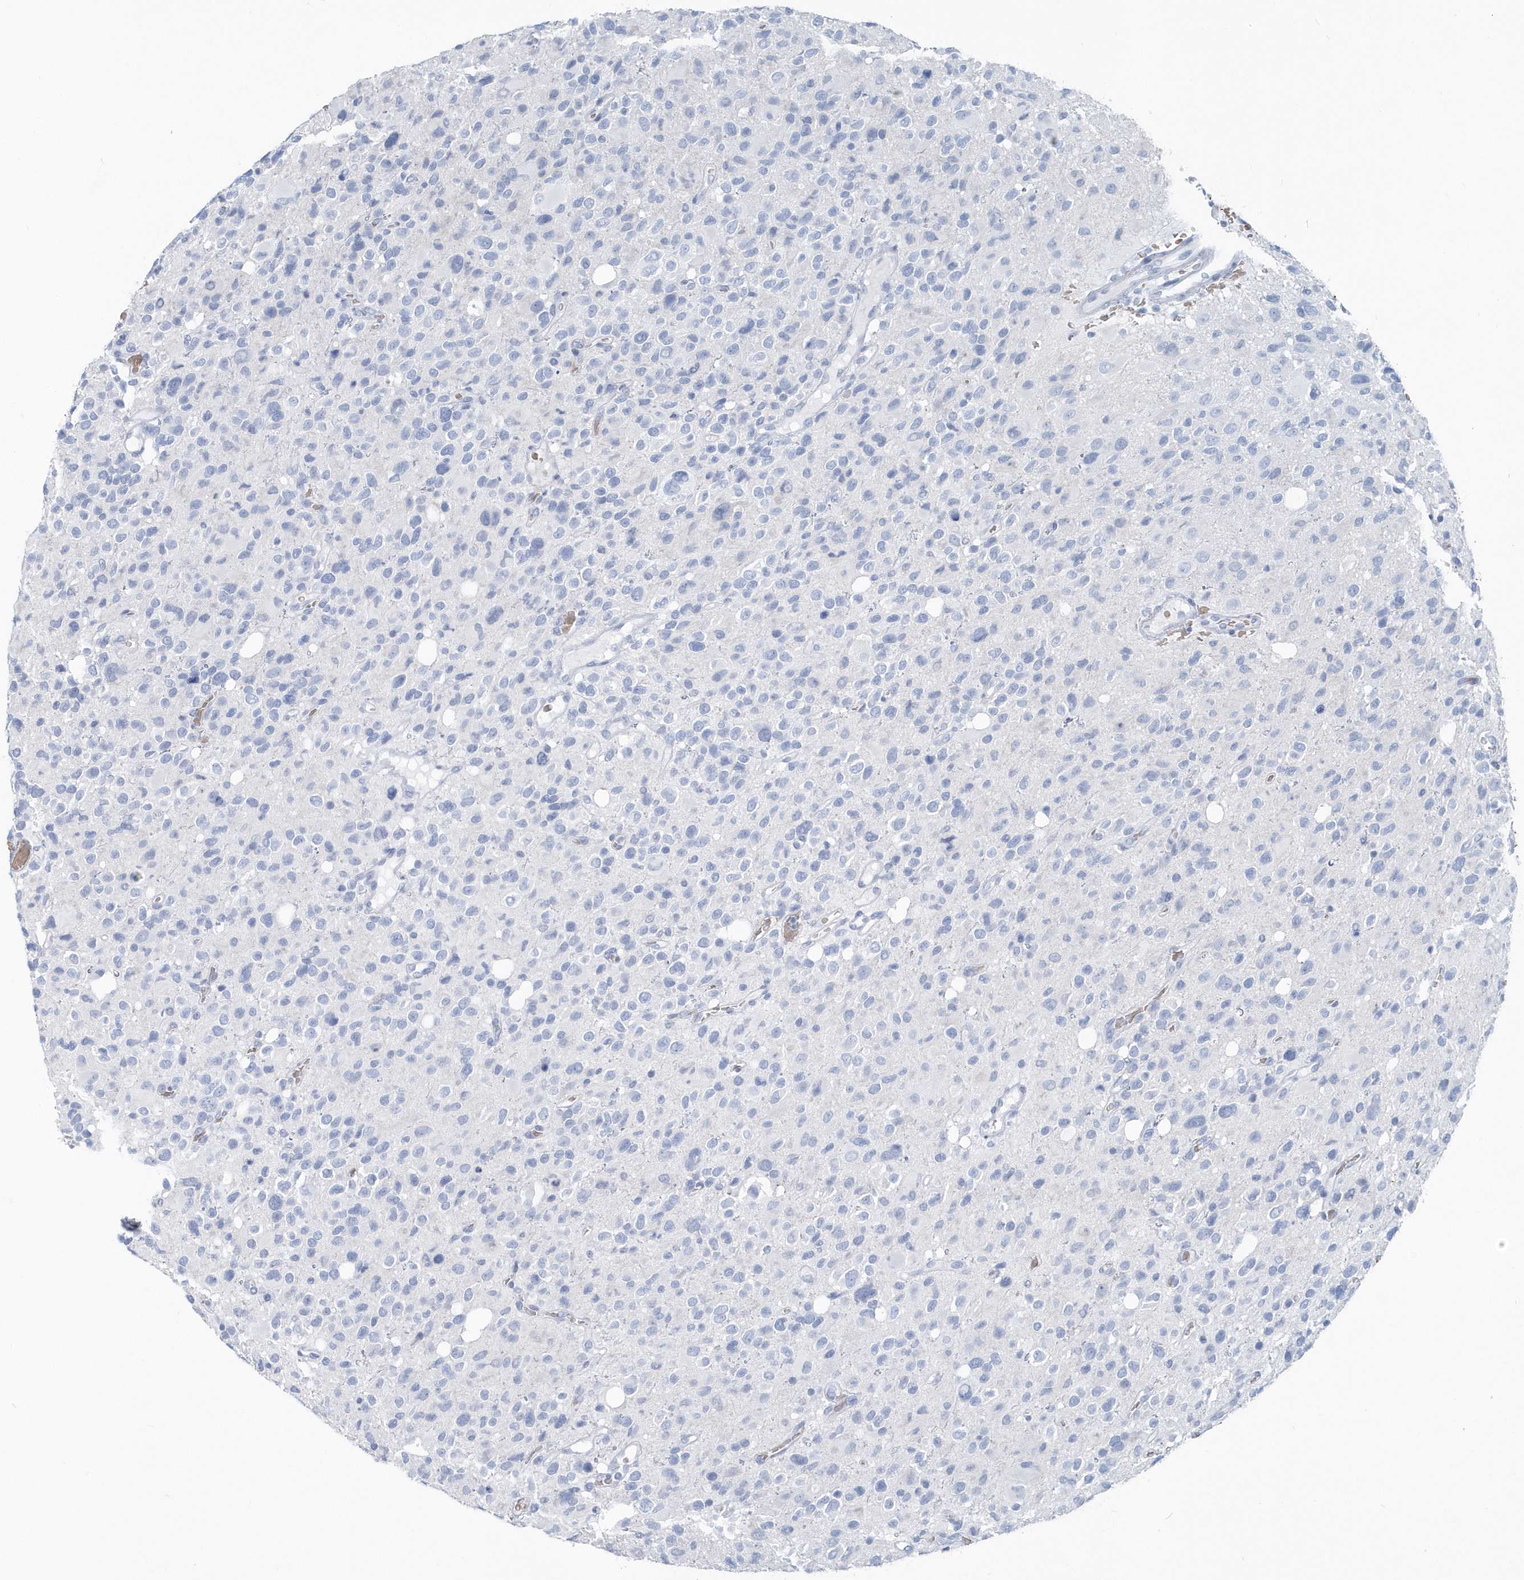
{"staining": {"intensity": "negative", "quantity": "none", "location": "none"}, "tissue": "glioma", "cell_type": "Tumor cells", "image_type": "cancer", "snomed": [{"axis": "morphology", "description": "Glioma, malignant, High grade"}, {"axis": "topography", "description": "Brain"}], "caption": "Tumor cells show no significant protein staining in malignant glioma (high-grade).", "gene": "HBA2", "patient": {"sex": "male", "age": 48}}